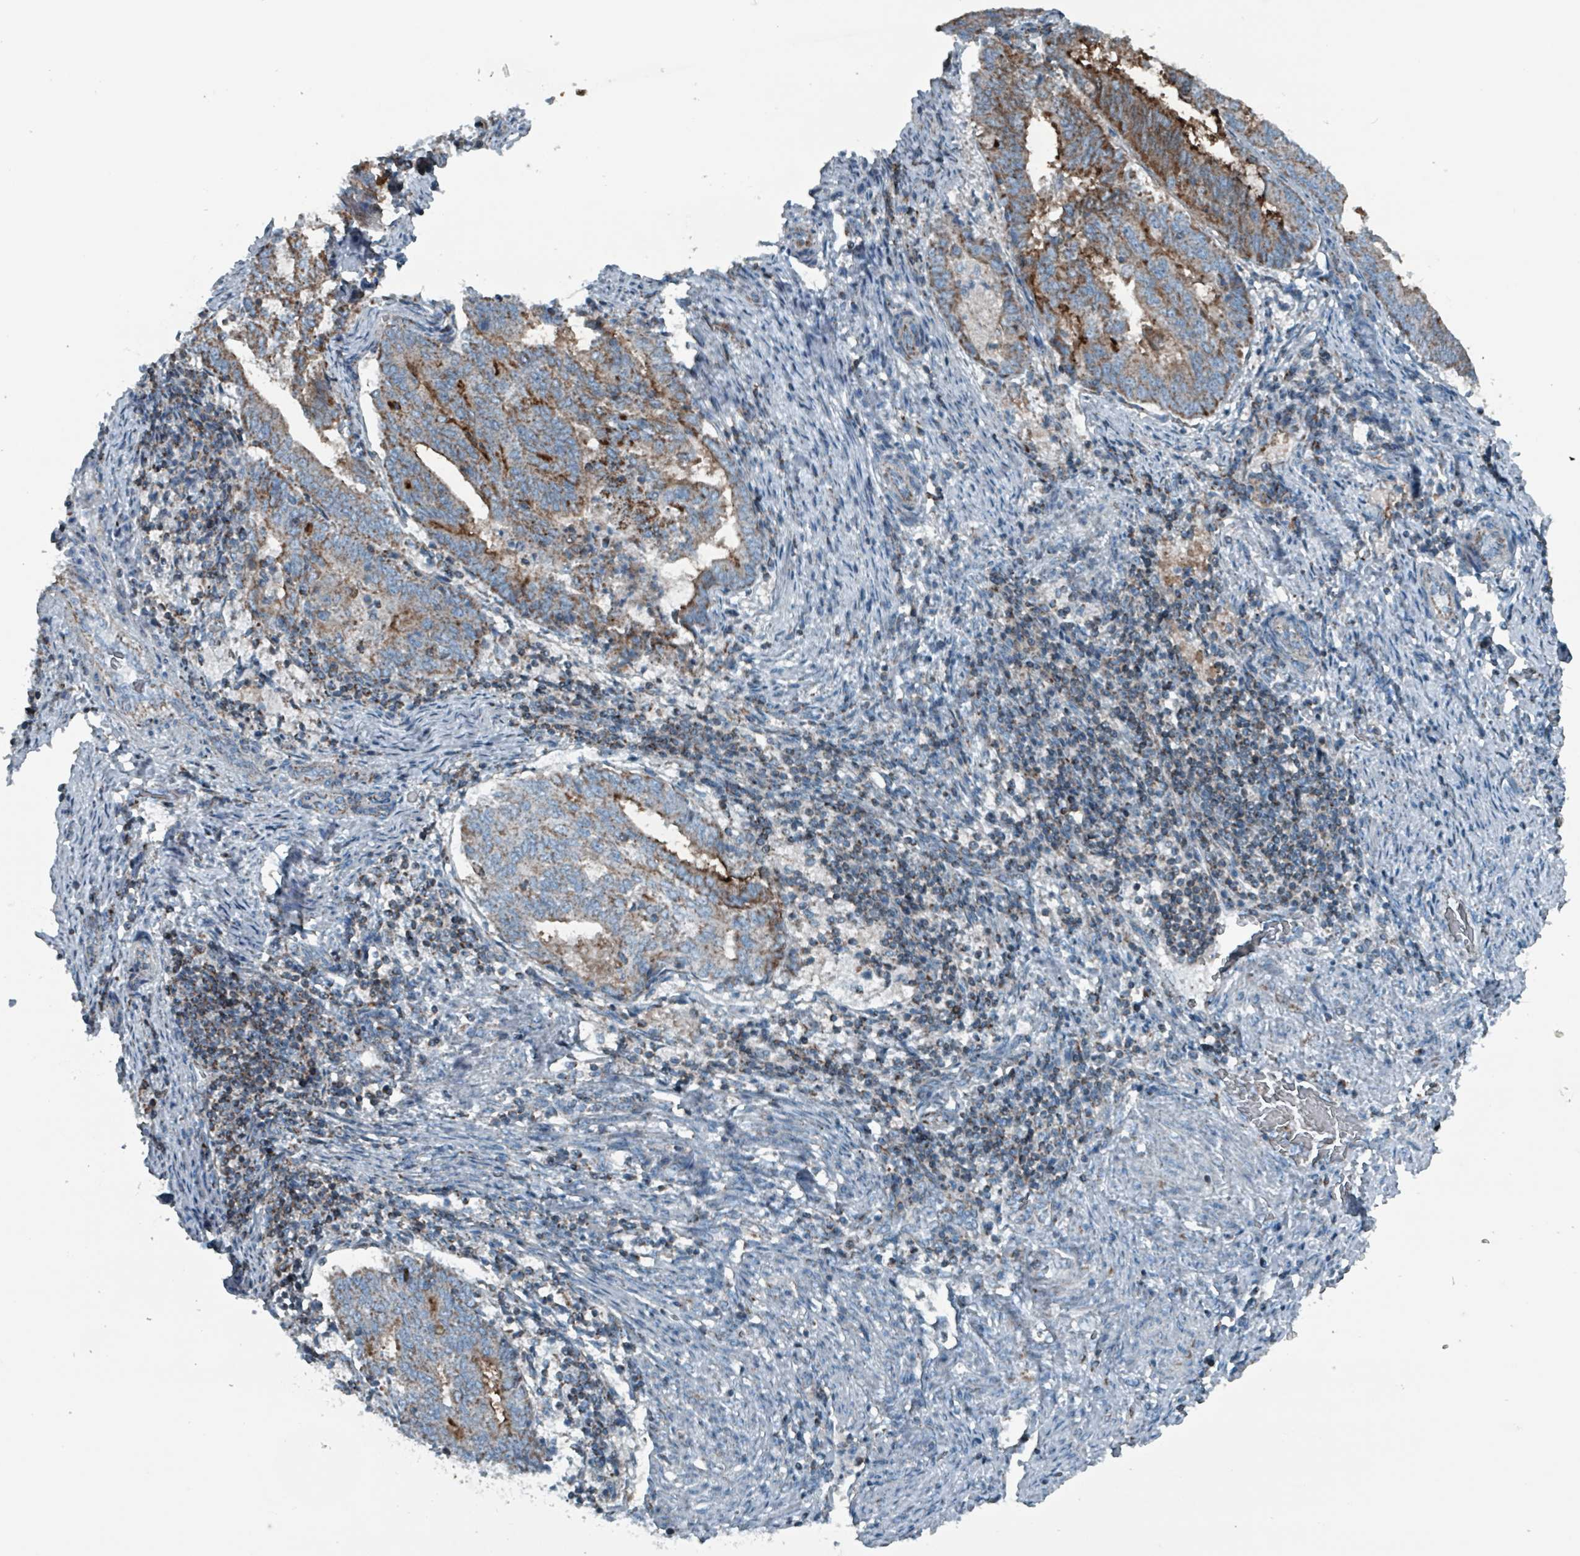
{"staining": {"intensity": "moderate", "quantity": ">75%", "location": "cytoplasmic/membranous"}, "tissue": "endometrial cancer", "cell_type": "Tumor cells", "image_type": "cancer", "snomed": [{"axis": "morphology", "description": "Adenocarcinoma, NOS"}, {"axis": "topography", "description": "Endometrium"}], "caption": "Adenocarcinoma (endometrial) was stained to show a protein in brown. There is medium levels of moderate cytoplasmic/membranous staining in about >75% of tumor cells.", "gene": "ABHD18", "patient": {"sex": "female", "age": 80}}